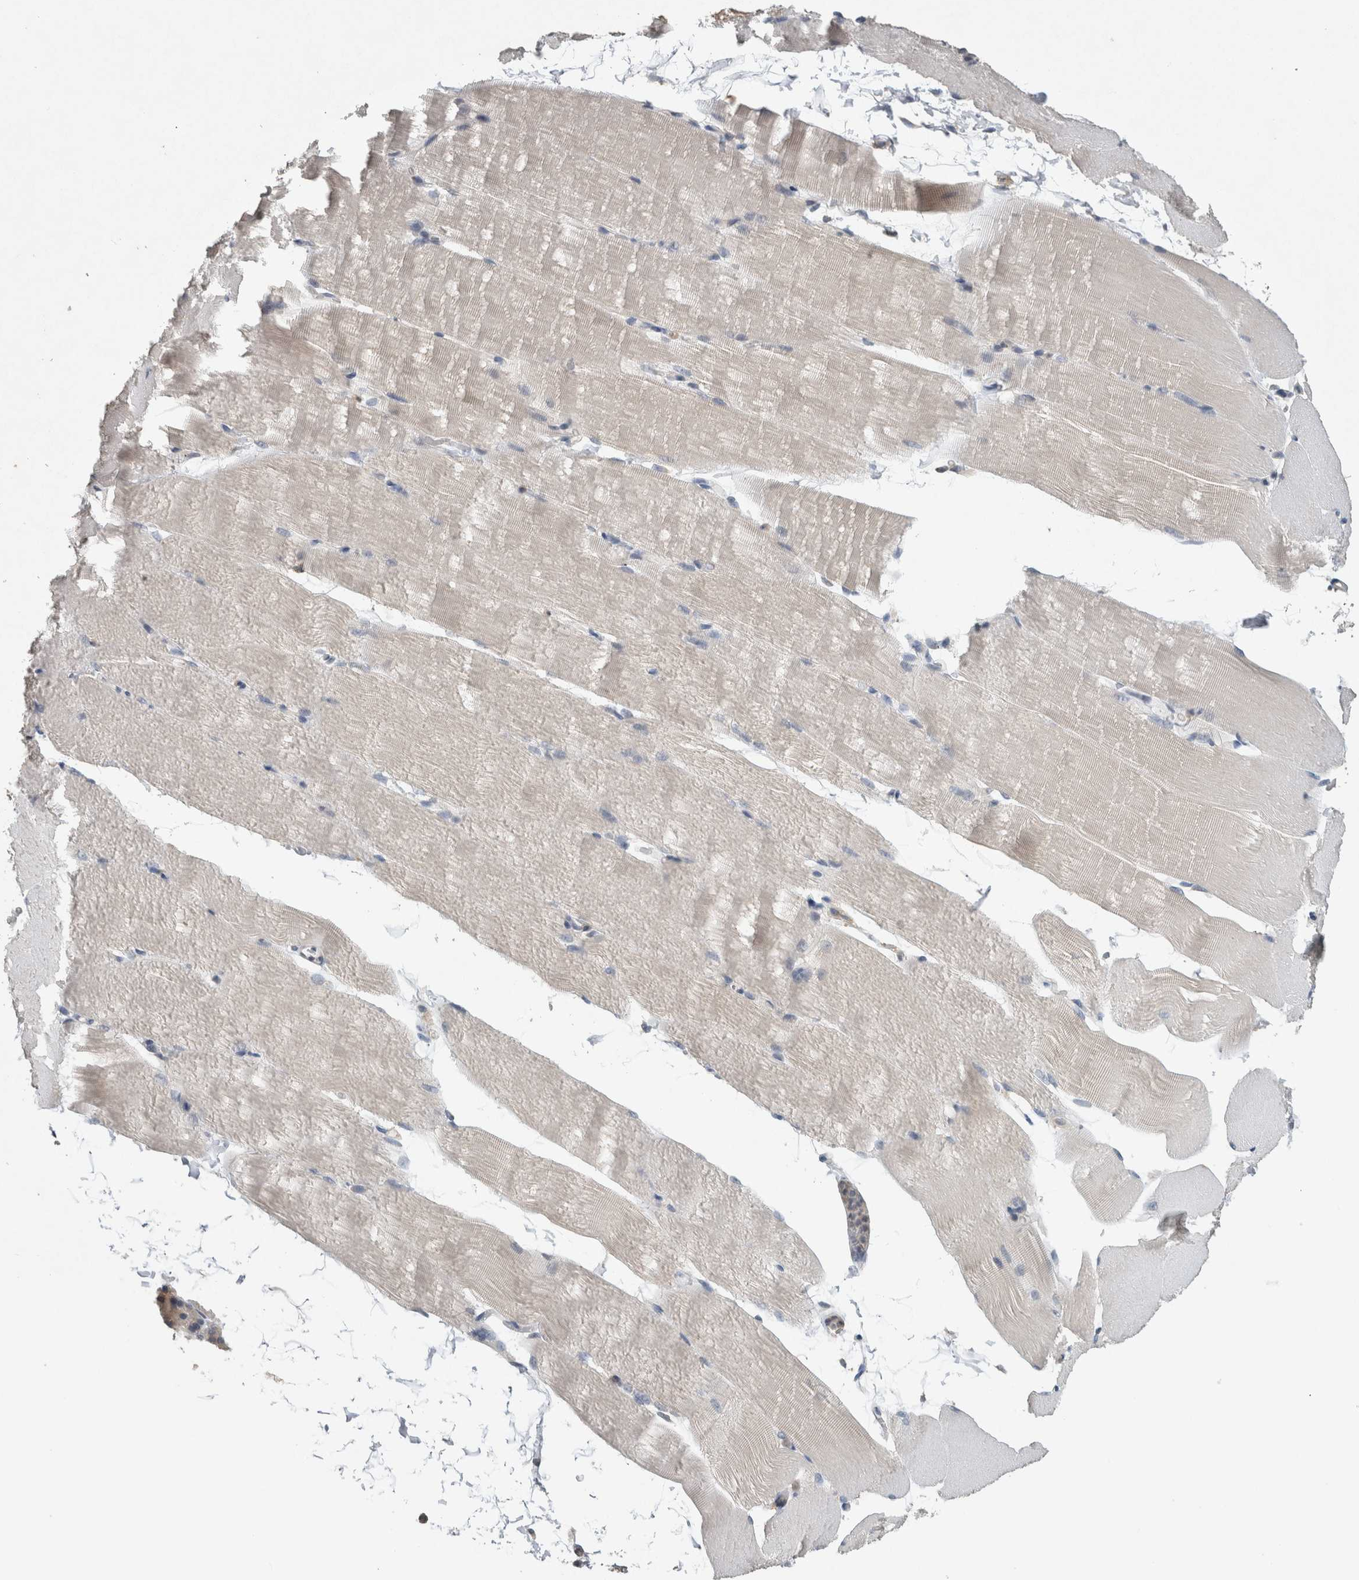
{"staining": {"intensity": "negative", "quantity": "none", "location": "none"}, "tissue": "skeletal muscle", "cell_type": "Myocytes", "image_type": "normal", "snomed": [{"axis": "morphology", "description": "Normal tissue, NOS"}, {"axis": "topography", "description": "Skeletal muscle"}, {"axis": "topography", "description": "Parathyroid gland"}], "caption": "Image shows no significant protein staining in myocytes of unremarkable skeletal muscle.", "gene": "HEXD", "patient": {"sex": "female", "age": 37}}